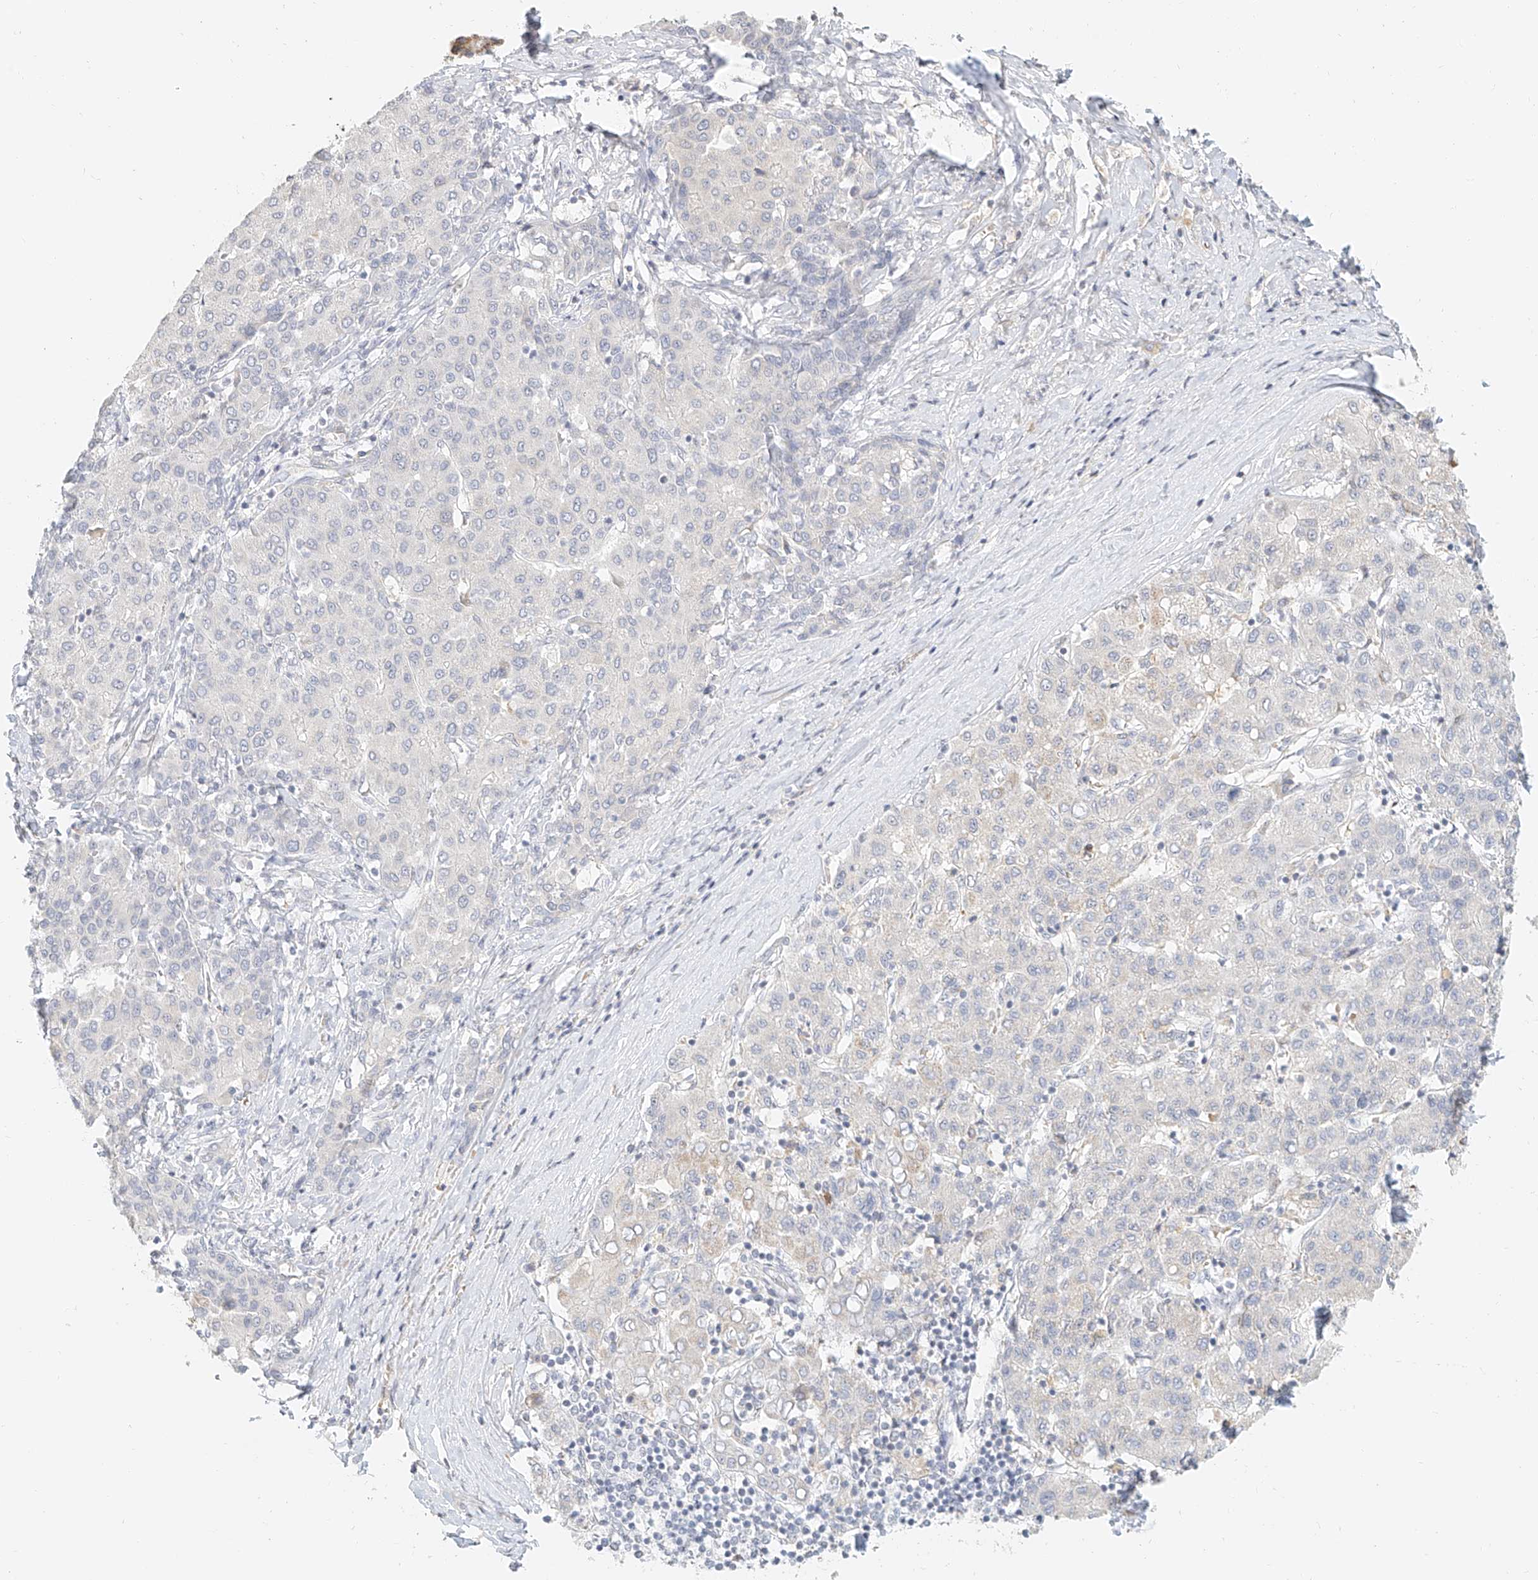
{"staining": {"intensity": "negative", "quantity": "none", "location": "none"}, "tissue": "liver cancer", "cell_type": "Tumor cells", "image_type": "cancer", "snomed": [{"axis": "morphology", "description": "Carcinoma, Hepatocellular, NOS"}, {"axis": "topography", "description": "Liver"}], "caption": "A high-resolution photomicrograph shows IHC staining of hepatocellular carcinoma (liver), which shows no significant staining in tumor cells.", "gene": "CXorf58", "patient": {"sex": "male", "age": 65}}